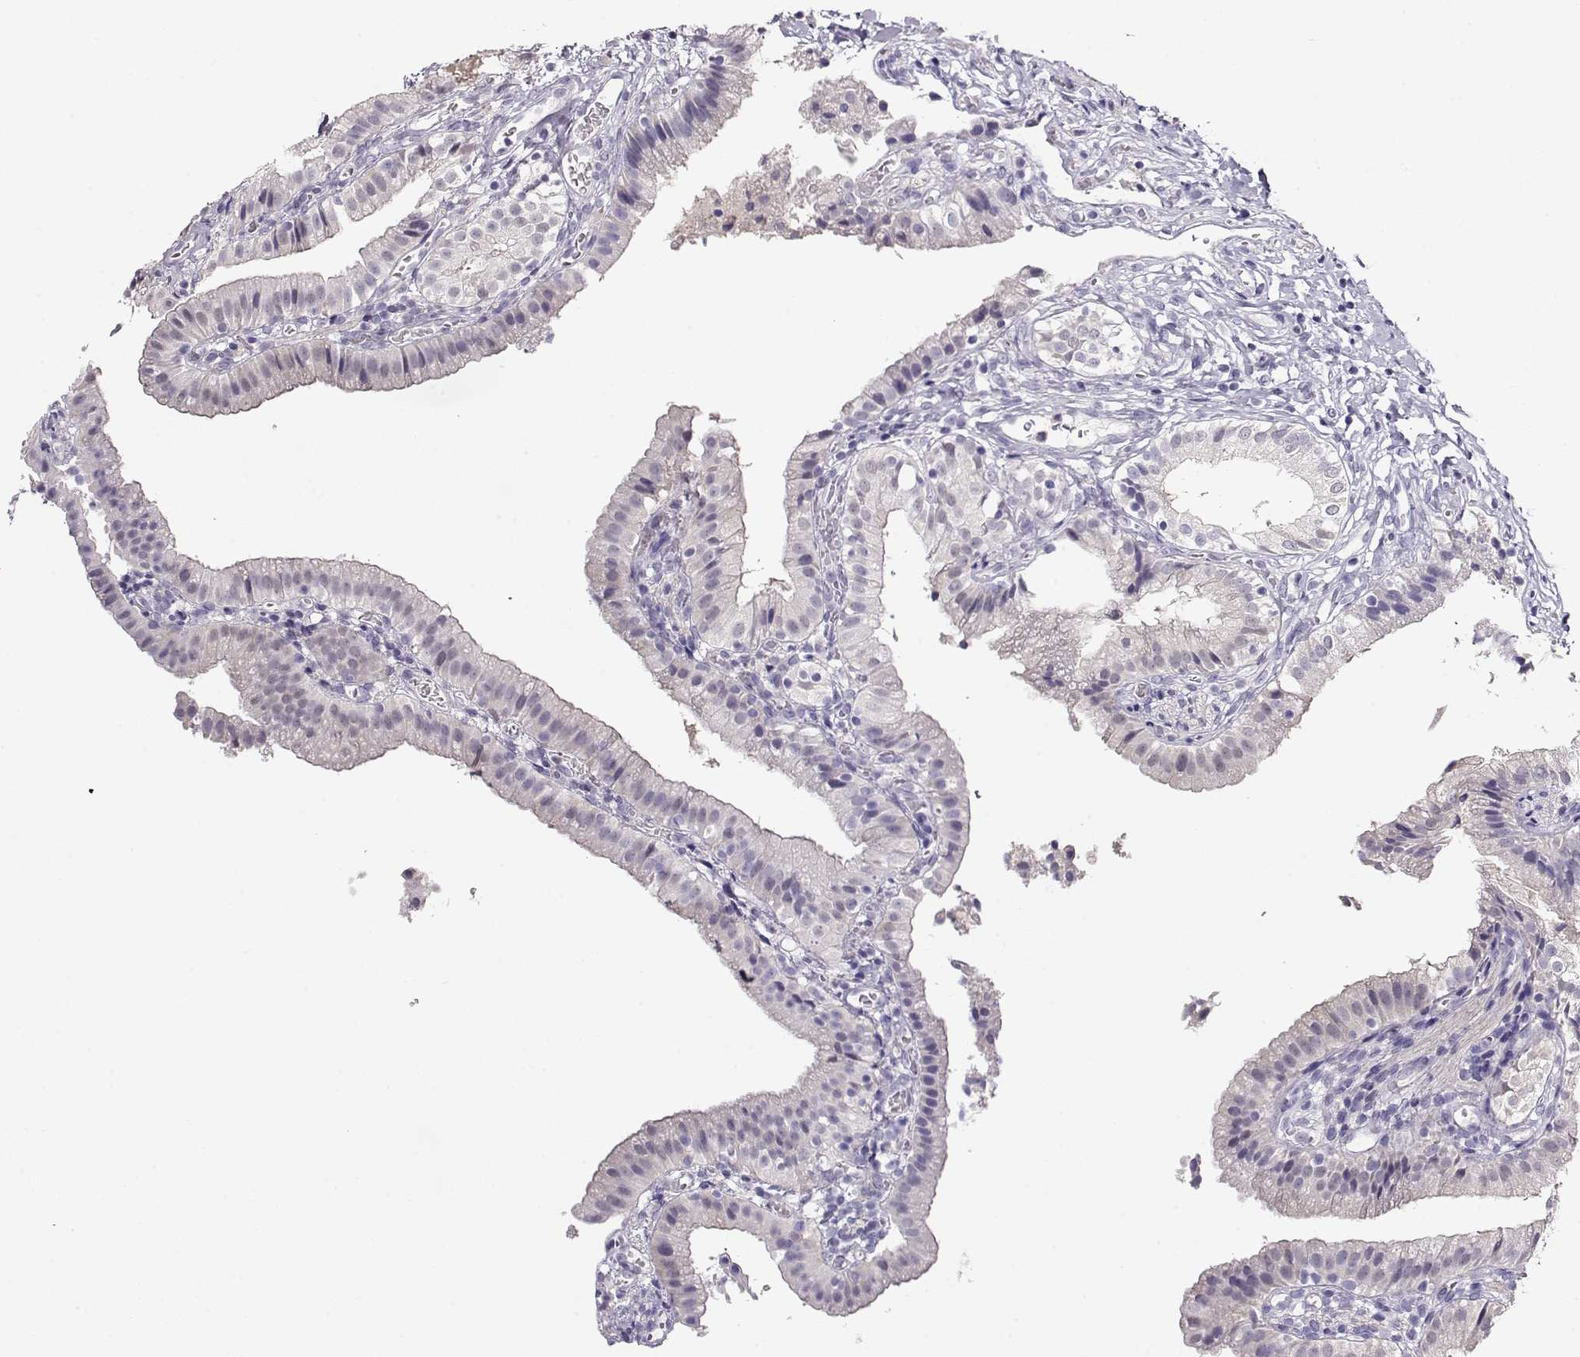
{"staining": {"intensity": "weak", "quantity": "<25%", "location": "nuclear"}, "tissue": "gallbladder", "cell_type": "Glandular cells", "image_type": "normal", "snomed": [{"axis": "morphology", "description": "Normal tissue, NOS"}, {"axis": "topography", "description": "Gallbladder"}], "caption": "A histopathology image of gallbladder stained for a protein reveals no brown staining in glandular cells. (Immunohistochemistry (ihc), brightfield microscopy, high magnification).", "gene": "CCR8", "patient": {"sex": "female", "age": 47}}